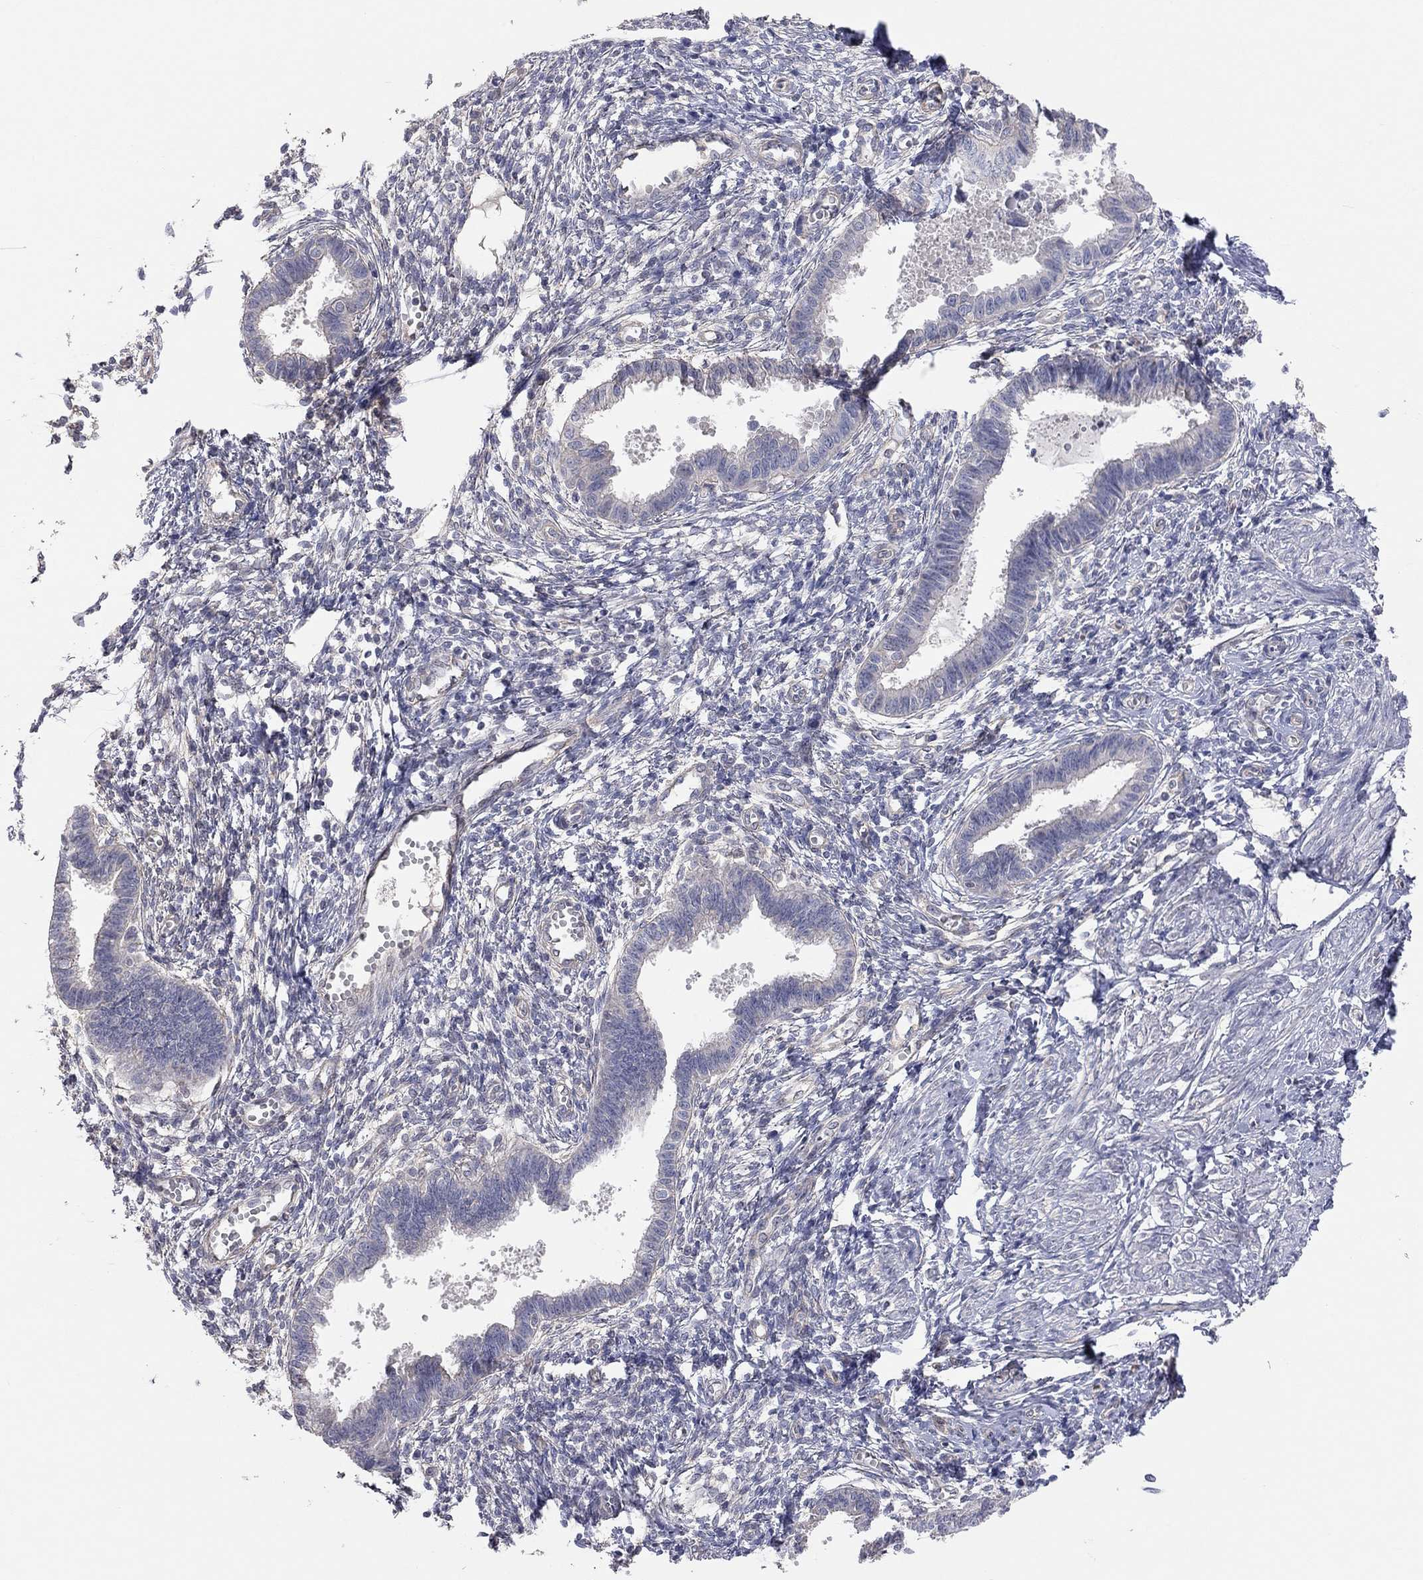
{"staining": {"intensity": "negative", "quantity": "none", "location": "none"}, "tissue": "endometrium", "cell_type": "Cells in endometrial stroma", "image_type": "normal", "snomed": [{"axis": "morphology", "description": "Normal tissue, NOS"}, {"axis": "topography", "description": "Cervix"}, {"axis": "topography", "description": "Endometrium"}], "caption": "Immunohistochemistry (IHC) micrograph of normal endometrium: endometrium stained with DAB (3,3'-diaminobenzidine) shows no significant protein staining in cells in endometrial stroma.", "gene": "KCNB1", "patient": {"sex": "female", "age": 37}}